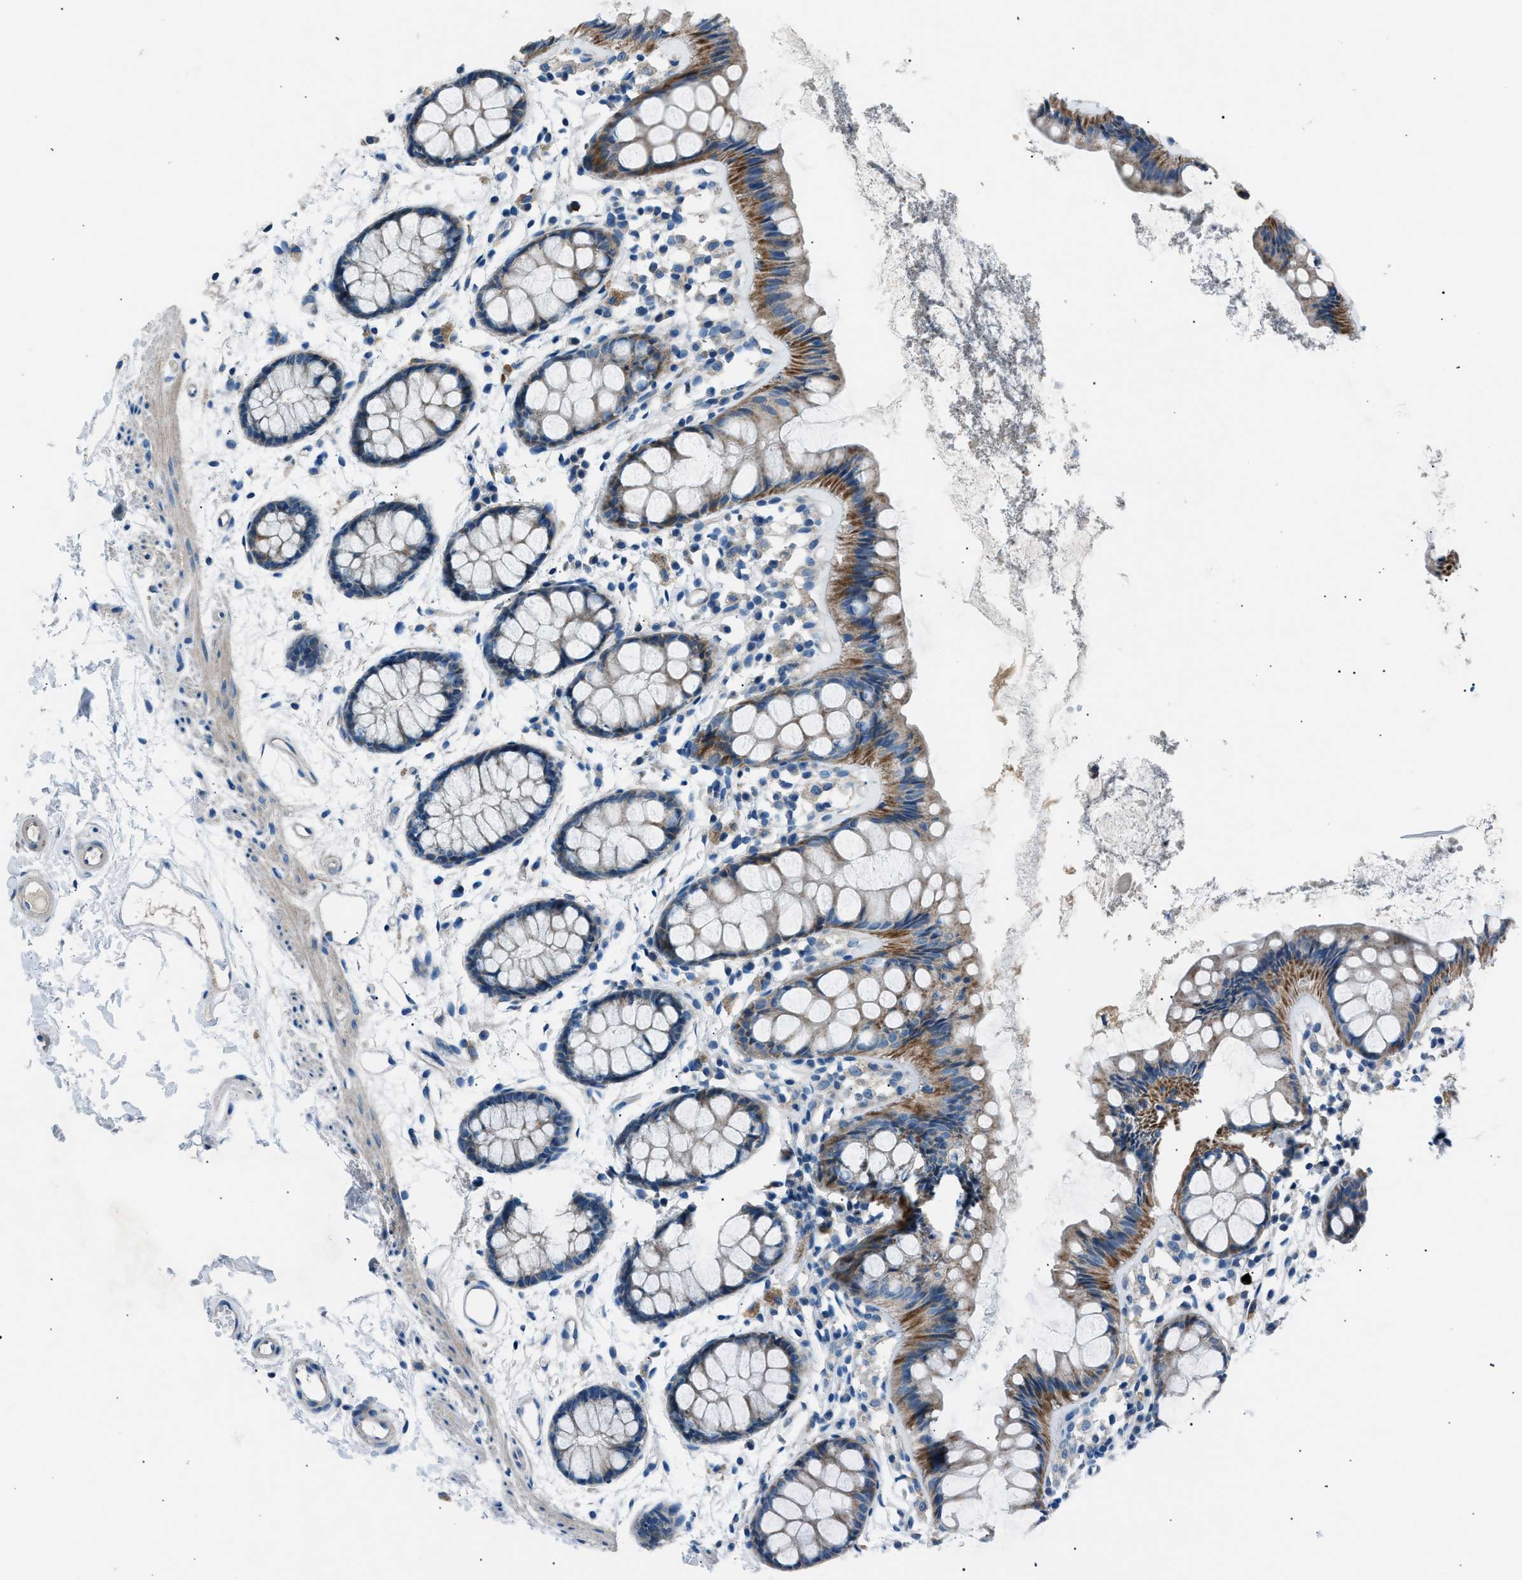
{"staining": {"intensity": "moderate", "quantity": ">75%", "location": "cytoplasmic/membranous"}, "tissue": "rectum", "cell_type": "Glandular cells", "image_type": "normal", "snomed": [{"axis": "morphology", "description": "Normal tissue, NOS"}, {"axis": "topography", "description": "Rectum"}], "caption": "An image showing moderate cytoplasmic/membranous expression in approximately >75% of glandular cells in unremarkable rectum, as visualized by brown immunohistochemical staining.", "gene": "LRRC37B", "patient": {"sex": "female", "age": 66}}